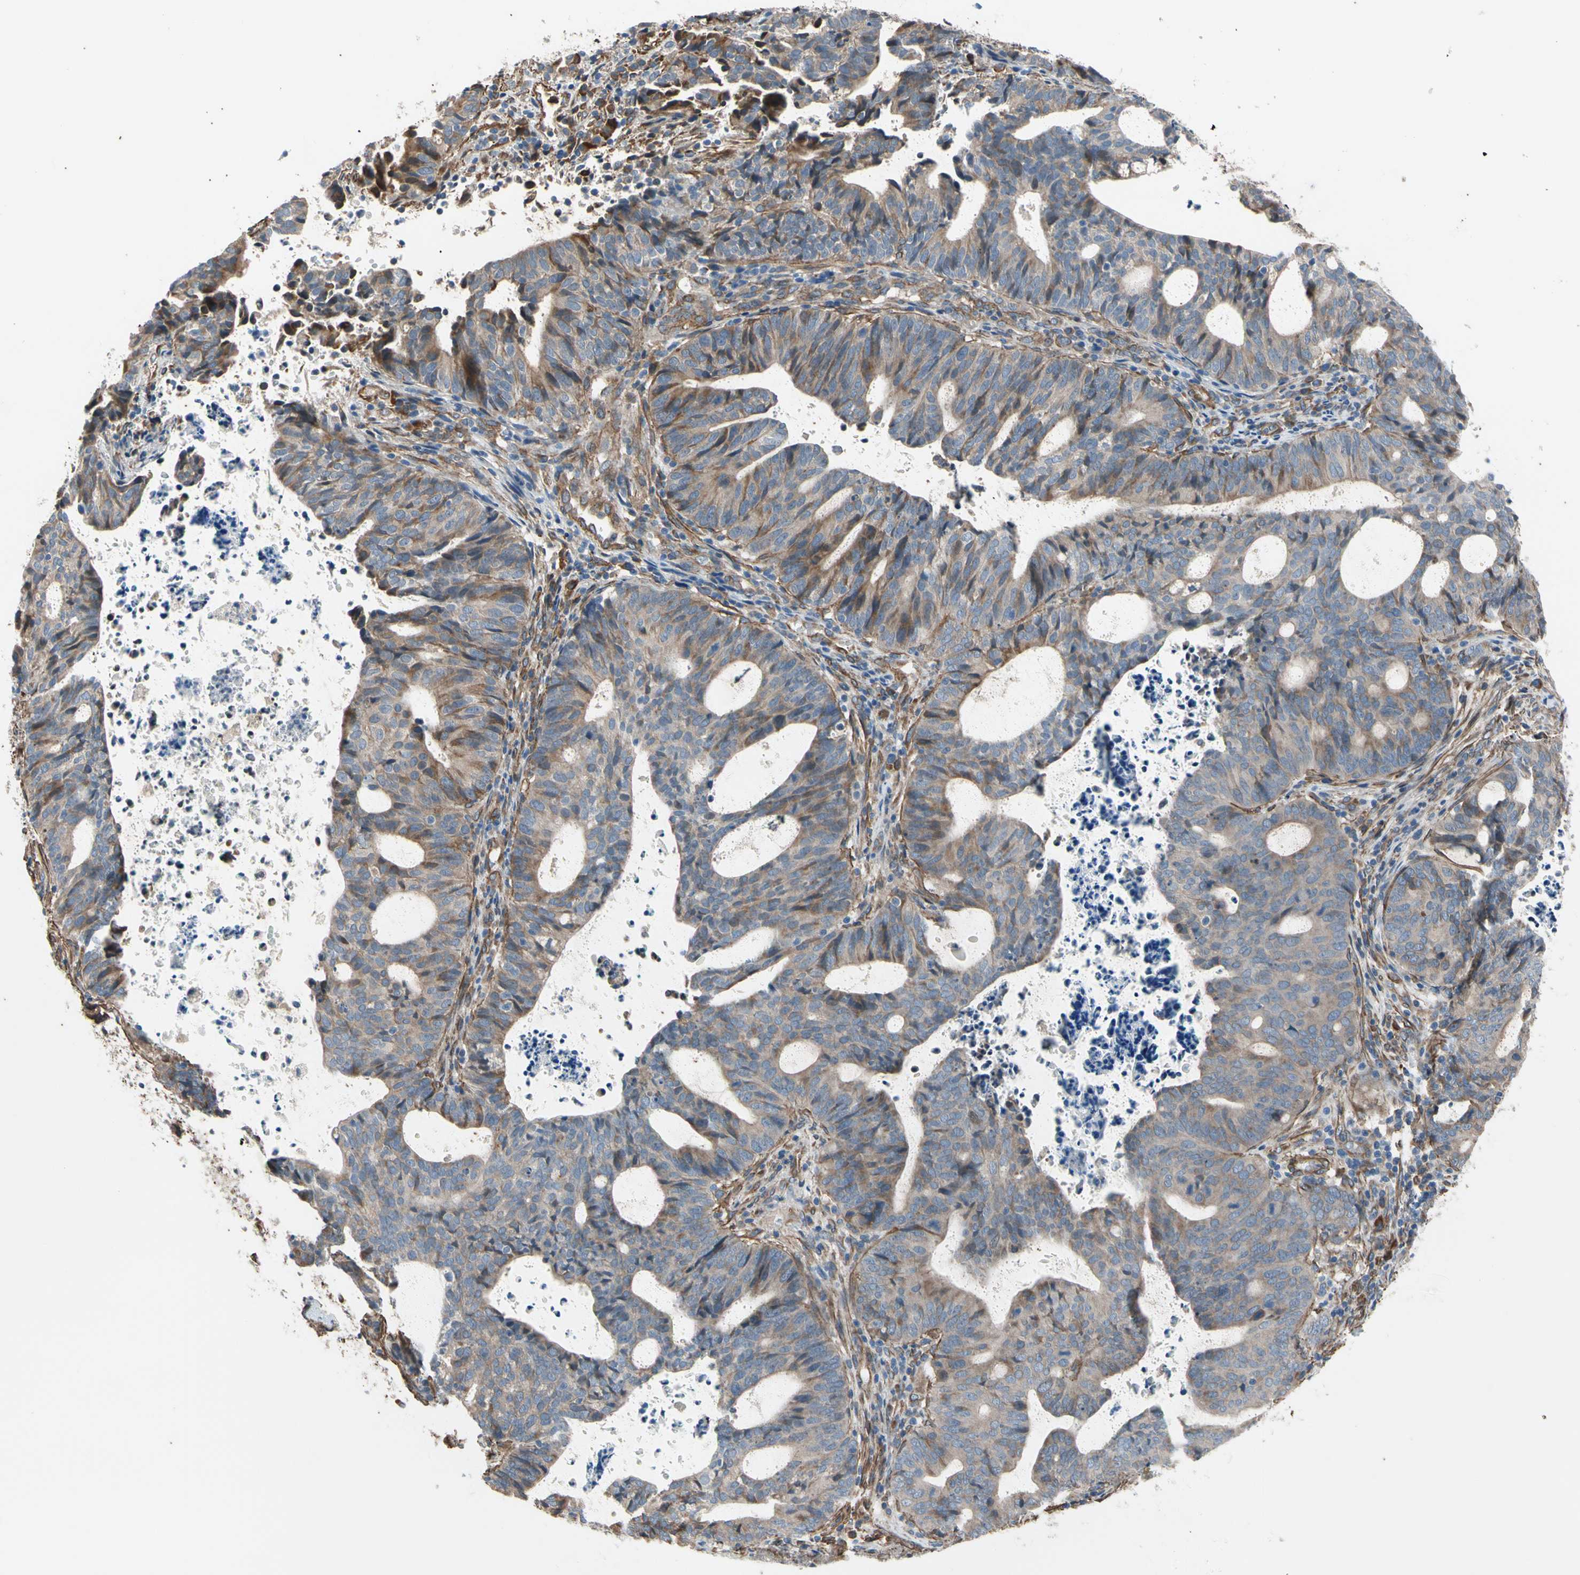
{"staining": {"intensity": "moderate", "quantity": ">75%", "location": "cytoplasmic/membranous"}, "tissue": "endometrial cancer", "cell_type": "Tumor cells", "image_type": "cancer", "snomed": [{"axis": "morphology", "description": "Adenocarcinoma, NOS"}, {"axis": "topography", "description": "Uterus"}], "caption": "Endometrial adenocarcinoma was stained to show a protein in brown. There is medium levels of moderate cytoplasmic/membranous positivity in about >75% of tumor cells.", "gene": "LIMK2", "patient": {"sex": "female", "age": 83}}